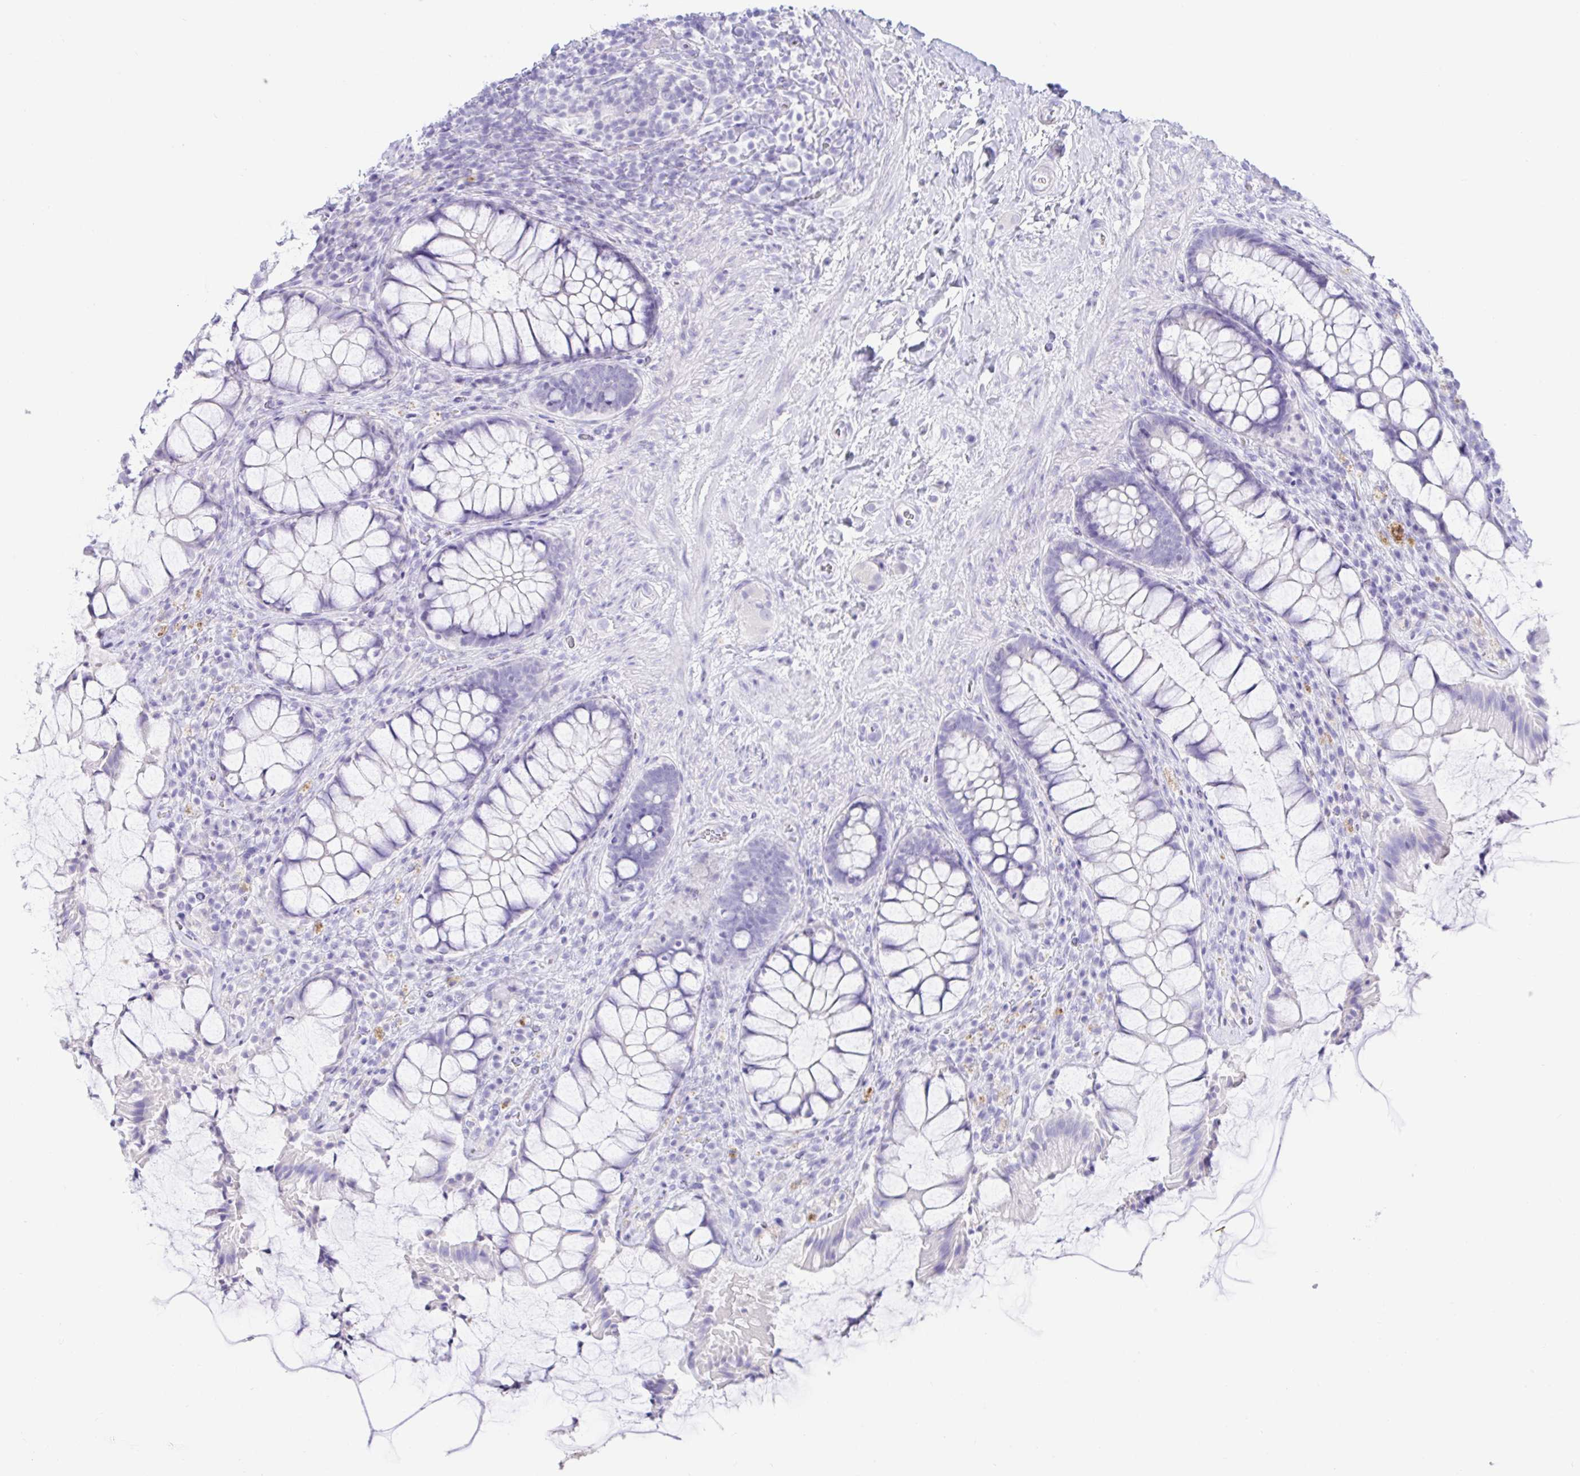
{"staining": {"intensity": "negative", "quantity": "none", "location": "none"}, "tissue": "rectum", "cell_type": "Glandular cells", "image_type": "normal", "snomed": [{"axis": "morphology", "description": "Normal tissue, NOS"}, {"axis": "topography", "description": "Rectum"}], "caption": "DAB (3,3'-diaminobenzidine) immunohistochemical staining of unremarkable human rectum demonstrates no significant positivity in glandular cells. (Brightfield microscopy of DAB (3,3'-diaminobenzidine) IHC at high magnification).", "gene": "PAX8", "patient": {"sex": "female", "age": 58}}